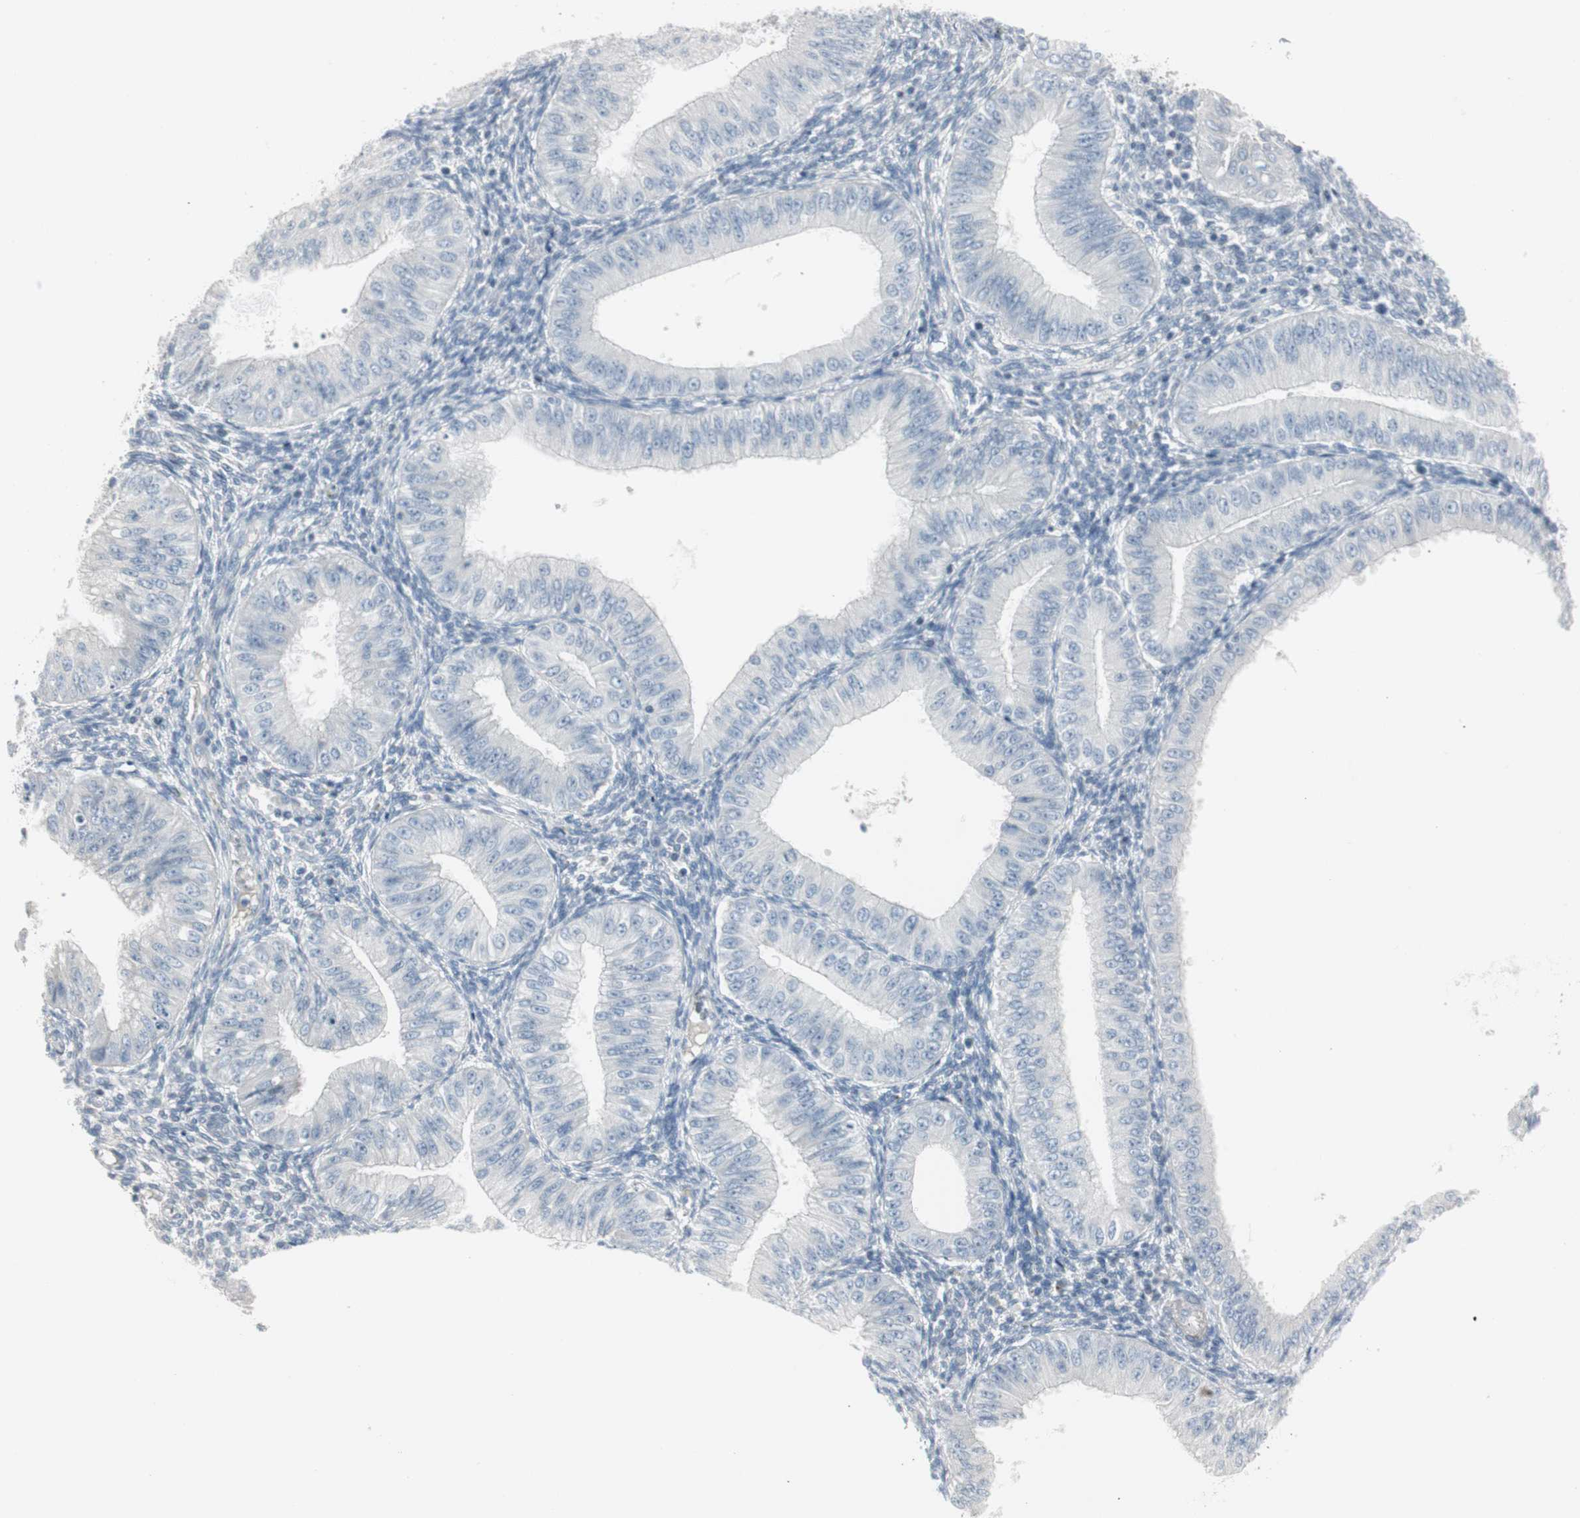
{"staining": {"intensity": "negative", "quantity": "none", "location": "none"}, "tissue": "endometrial cancer", "cell_type": "Tumor cells", "image_type": "cancer", "snomed": [{"axis": "morphology", "description": "Normal tissue, NOS"}, {"axis": "morphology", "description": "Adenocarcinoma, NOS"}, {"axis": "topography", "description": "Endometrium"}], "caption": "Immunohistochemistry photomicrograph of neoplastic tissue: endometrial cancer (adenocarcinoma) stained with DAB demonstrates no significant protein positivity in tumor cells. (DAB (3,3'-diaminobenzidine) IHC, high magnification).", "gene": "DMPK", "patient": {"sex": "female", "age": 53}}